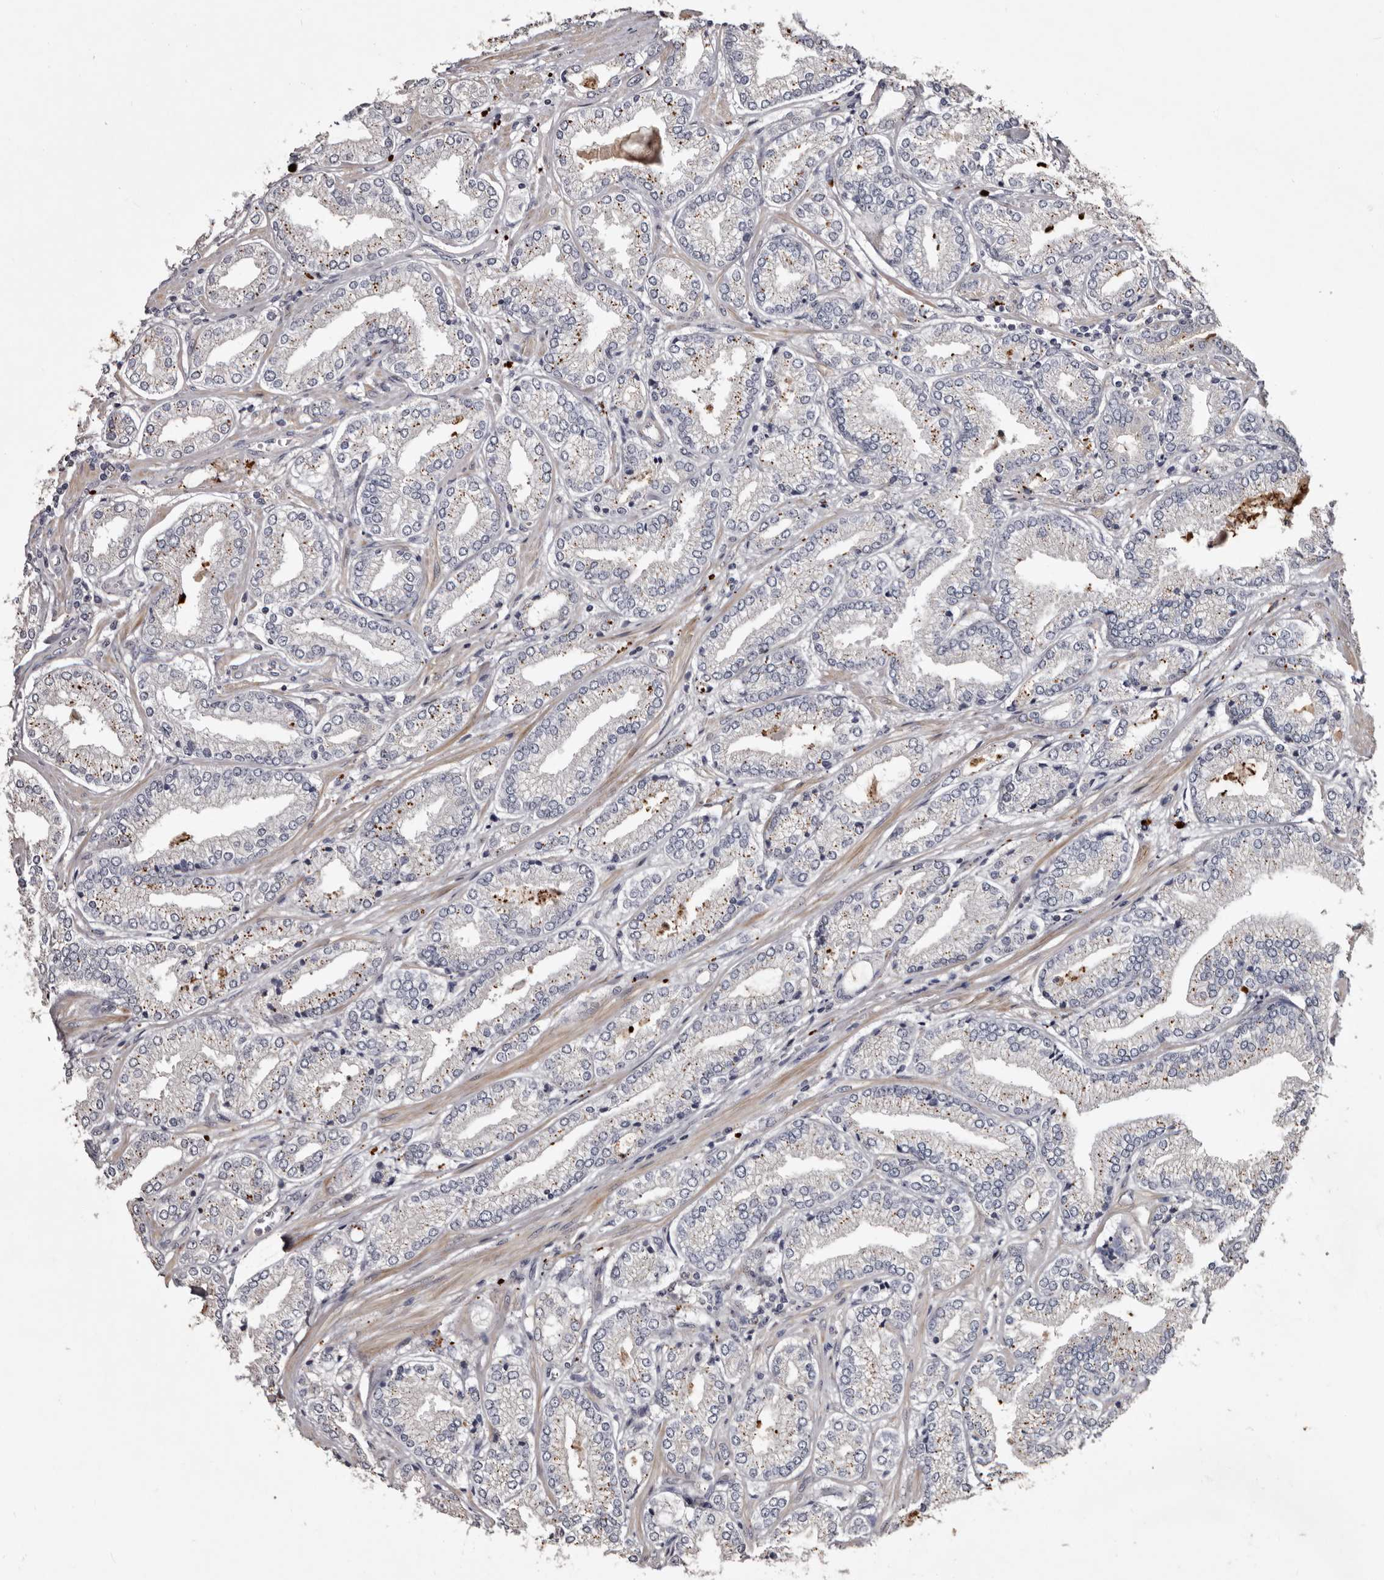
{"staining": {"intensity": "moderate", "quantity": "<25%", "location": "cytoplasmic/membranous"}, "tissue": "prostate cancer", "cell_type": "Tumor cells", "image_type": "cancer", "snomed": [{"axis": "morphology", "description": "Adenocarcinoma, Low grade"}, {"axis": "topography", "description": "Prostate"}], "caption": "Brown immunohistochemical staining in prostate cancer (adenocarcinoma (low-grade)) exhibits moderate cytoplasmic/membranous positivity in about <25% of tumor cells. (DAB (3,3'-diaminobenzidine) = brown stain, brightfield microscopy at high magnification).", "gene": "SLC10A4", "patient": {"sex": "male", "age": 62}}